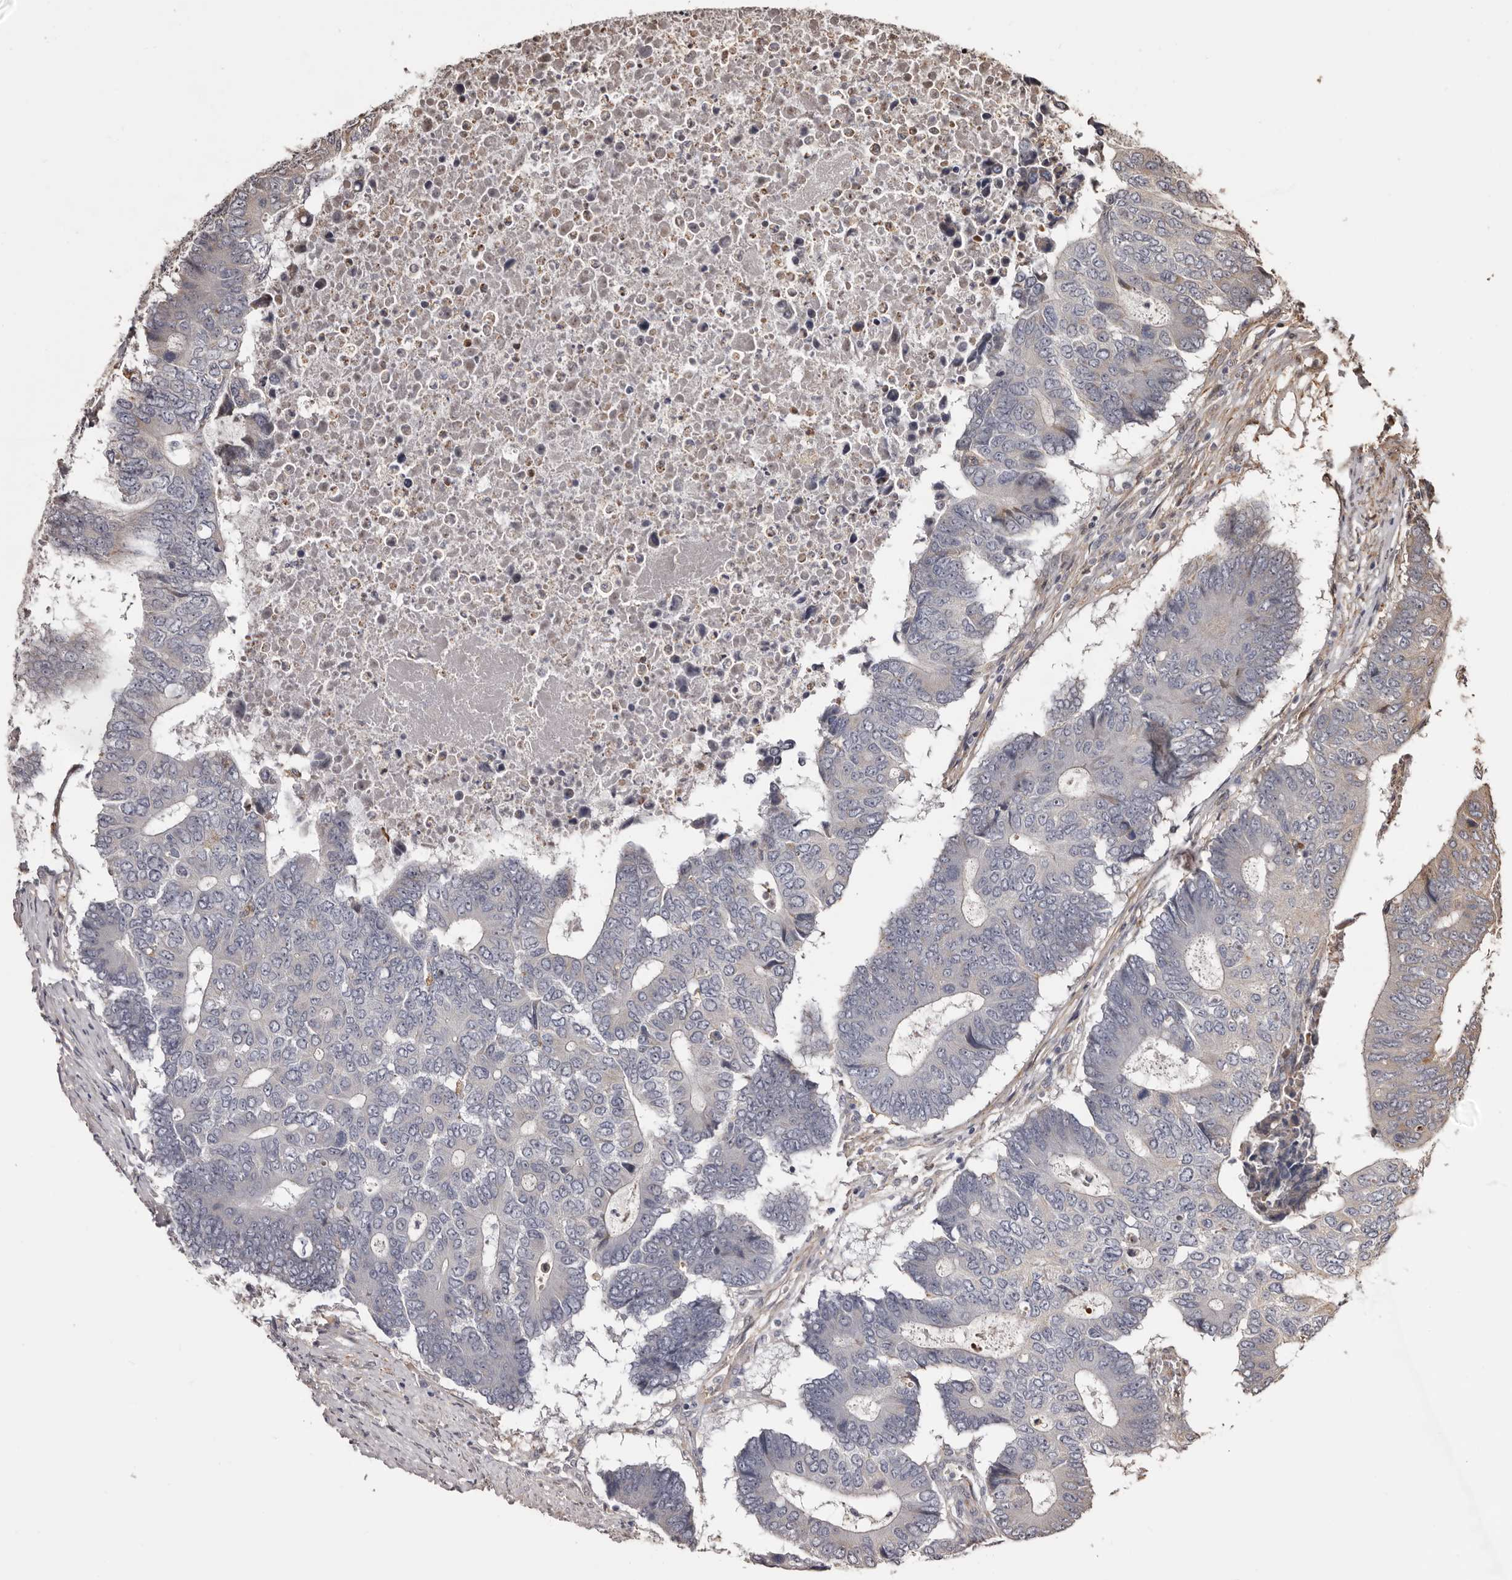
{"staining": {"intensity": "negative", "quantity": "none", "location": "none"}, "tissue": "colorectal cancer", "cell_type": "Tumor cells", "image_type": "cancer", "snomed": [{"axis": "morphology", "description": "Adenocarcinoma, NOS"}, {"axis": "topography", "description": "Colon"}], "caption": "High power microscopy photomicrograph of an immunohistochemistry (IHC) micrograph of colorectal cancer (adenocarcinoma), revealing no significant positivity in tumor cells. Brightfield microscopy of immunohistochemistry (IHC) stained with DAB (brown) and hematoxylin (blue), captured at high magnification.", "gene": "ZCCHC7", "patient": {"sex": "male", "age": 87}}